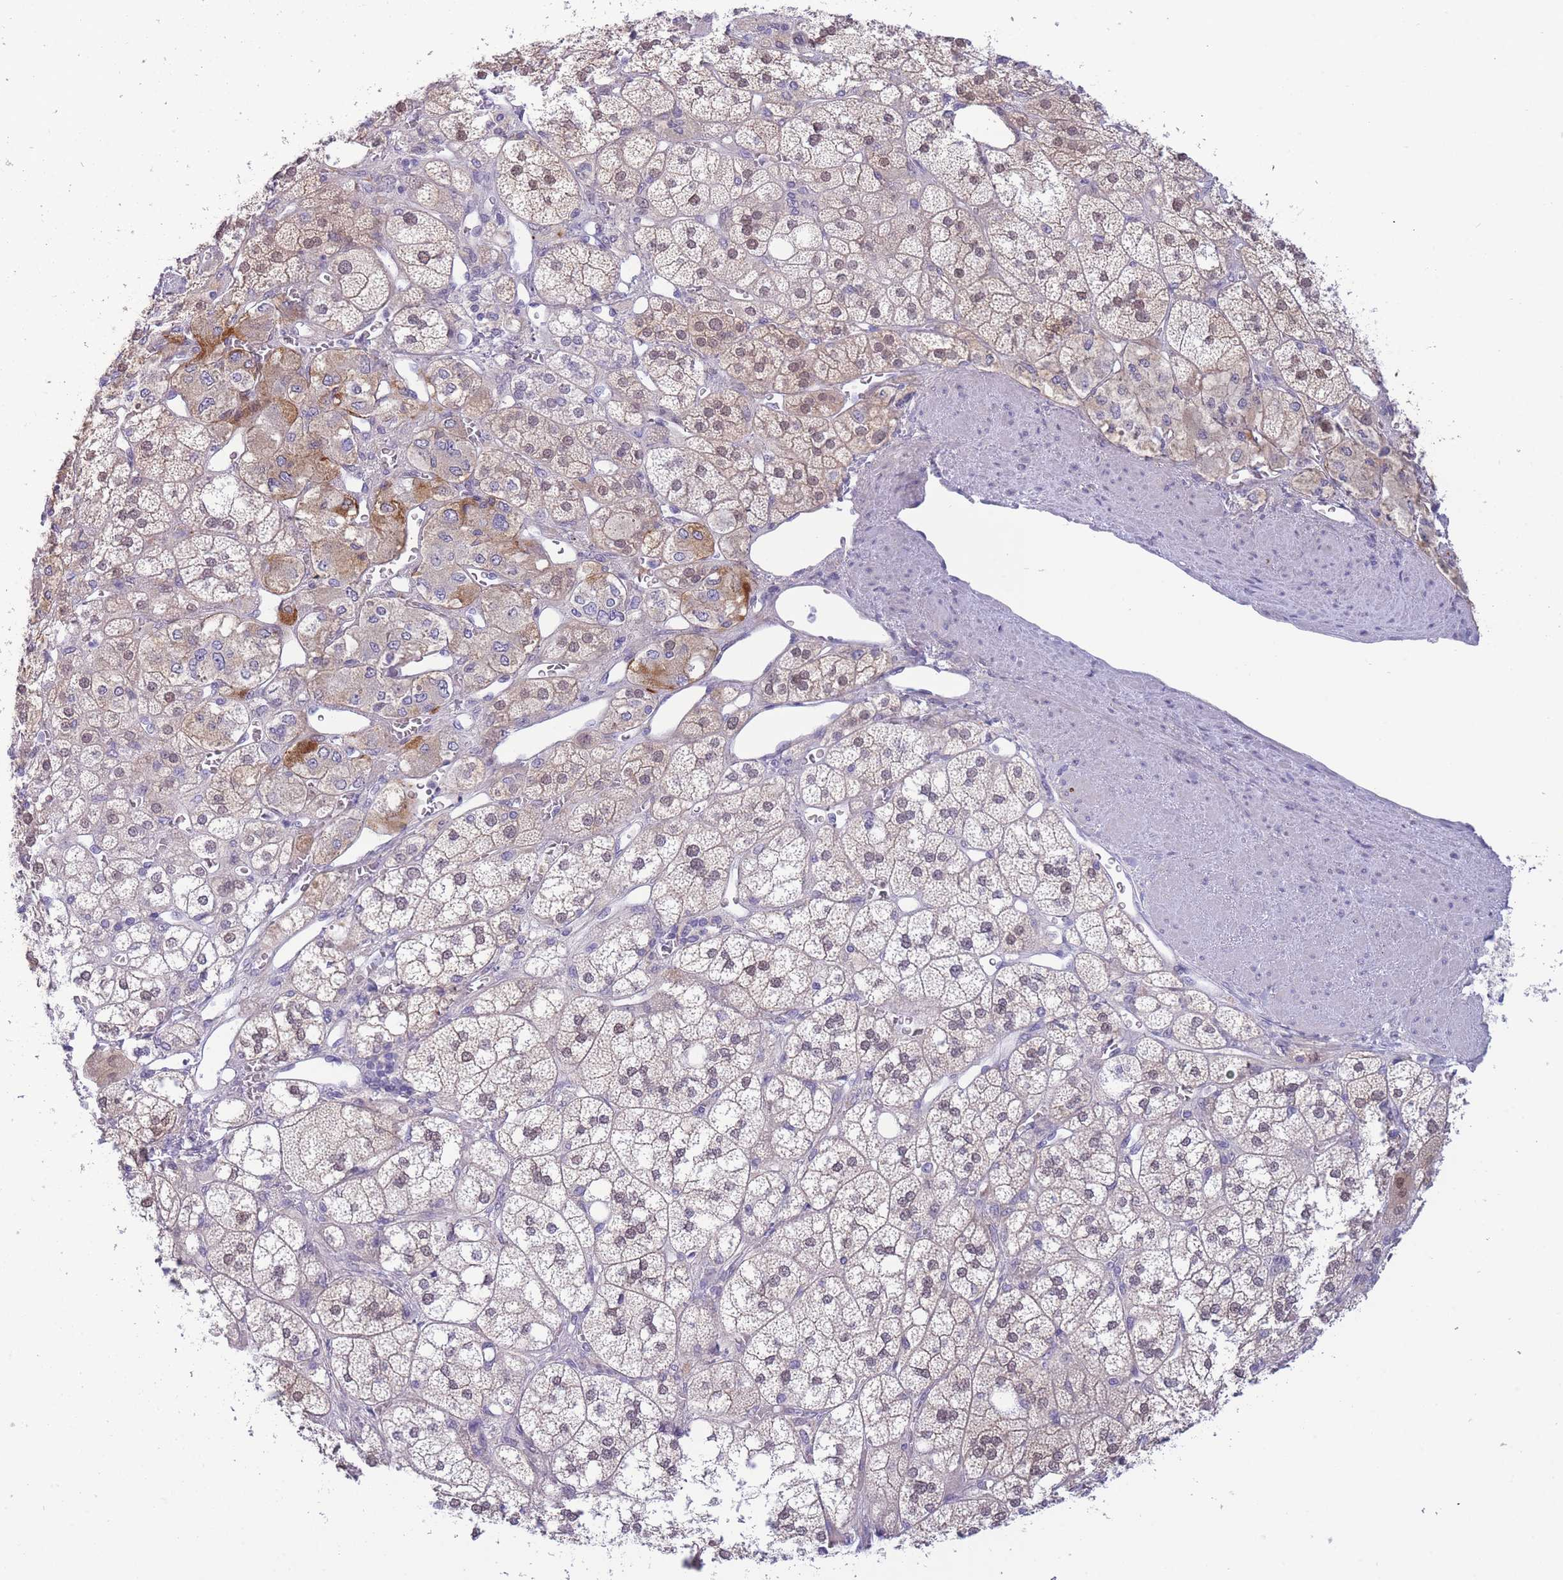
{"staining": {"intensity": "moderate", "quantity": "<25%", "location": "cytoplasmic/membranous"}, "tissue": "adrenal gland", "cell_type": "Glandular cells", "image_type": "normal", "snomed": [{"axis": "morphology", "description": "Normal tissue, NOS"}, {"axis": "topography", "description": "Adrenal gland"}], "caption": "This photomicrograph reveals benign adrenal gland stained with IHC to label a protein in brown. The cytoplasmic/membranous of glandular cells show moderate positivity for the protein. Nuclei are counter-stained blue.", "gene": "PRR23A", "patient": {"sex": "male", "age": 61}}